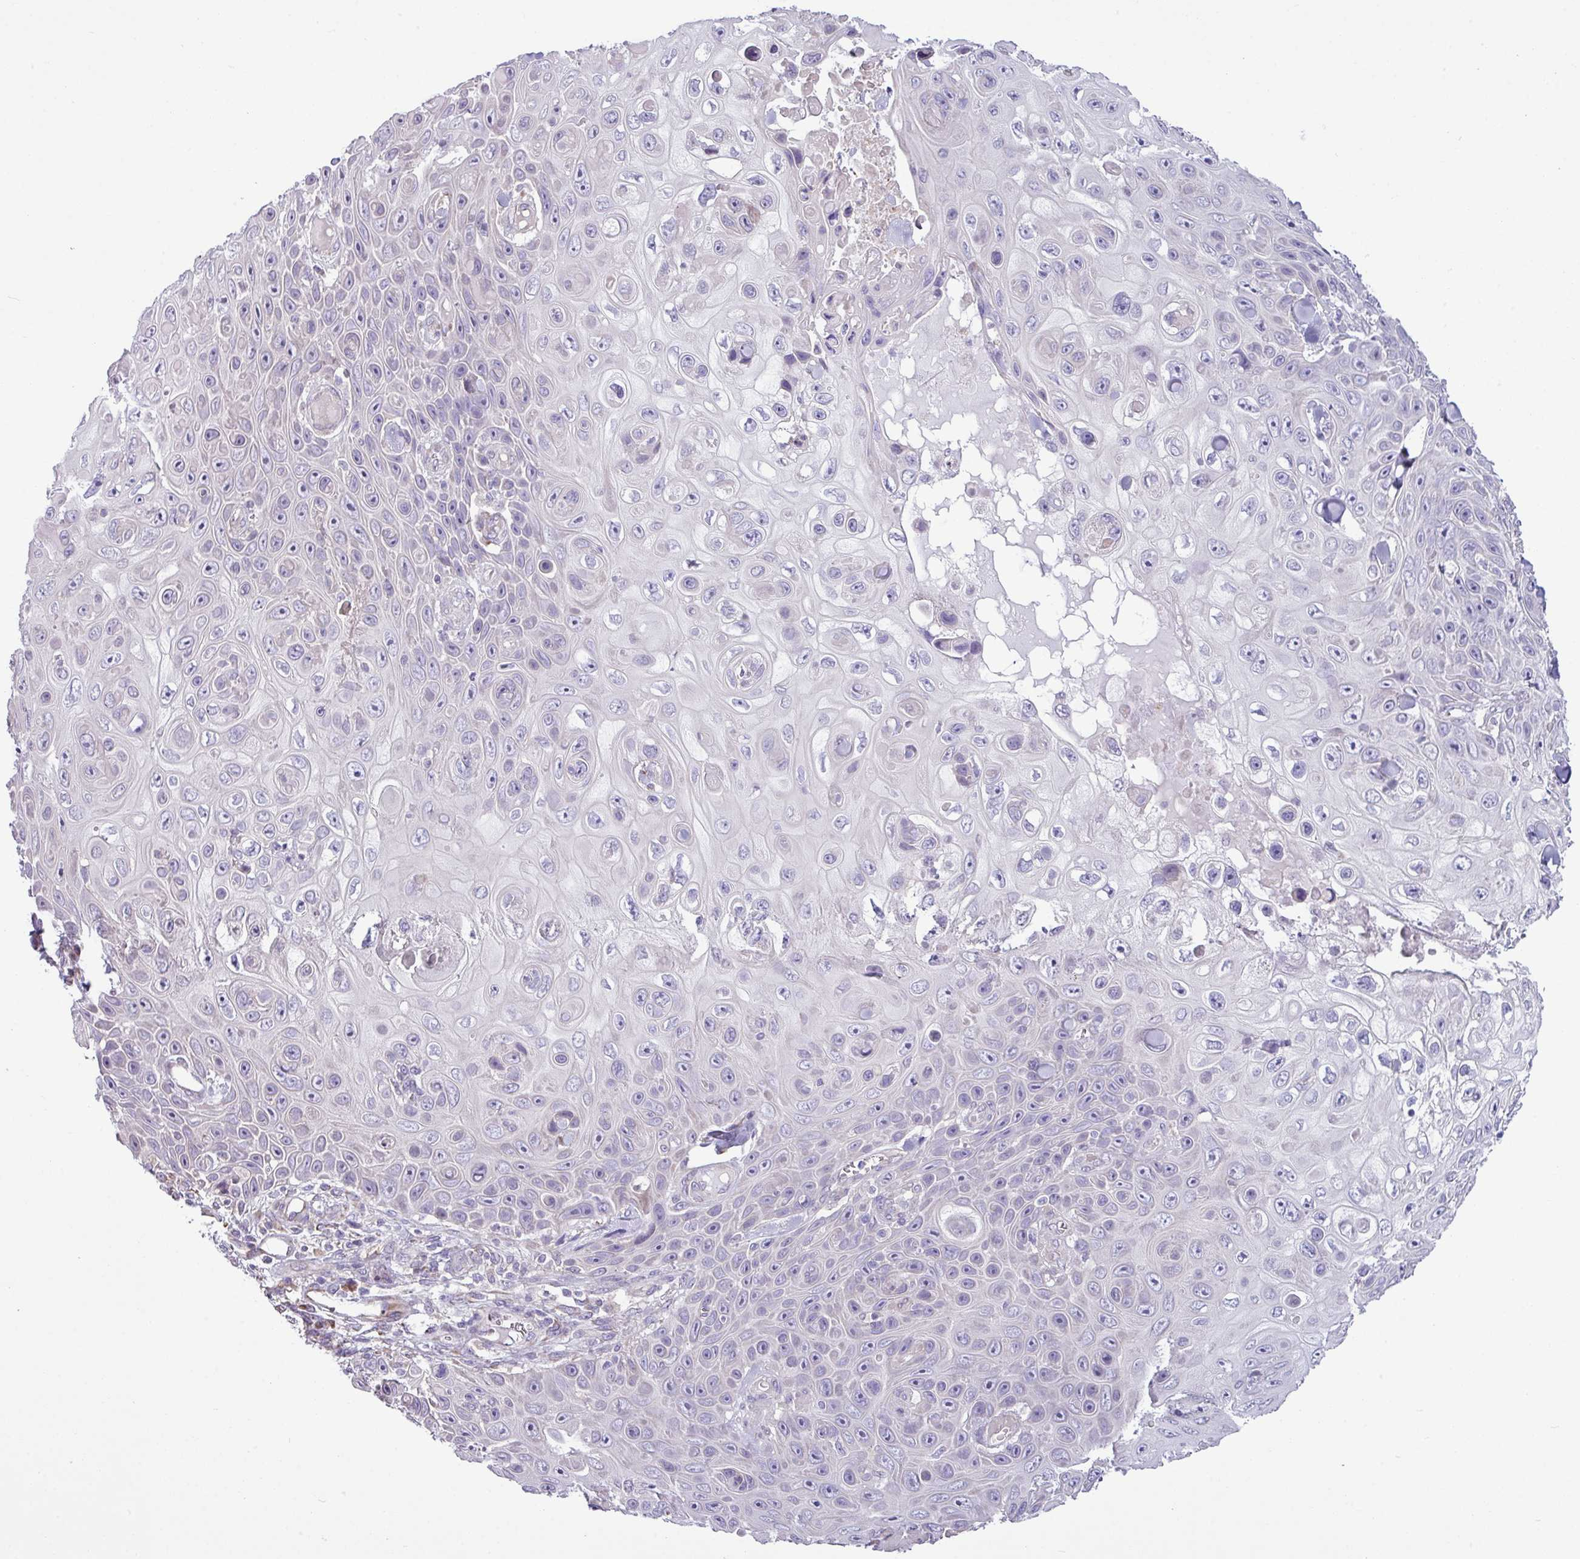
{"staining": {"intensity": "negative", "quantity": "none", "location": "none"}, "tissue": "skin cancer", "cell_type": "Tumor cells", "image_type": "cancer", "snomed": [{"axis": "morphology", "description": "Squamous cell carcinoma, NOS"}, {"axis": "topography", "description": "Skin"}], "caption": "Tumor cells show no significant protein staining in squamous cell carcinoma (skin). Nuclei are stained in blue.", "gene": "IRGC", "patient": {"sex": "male", "age": 82}}